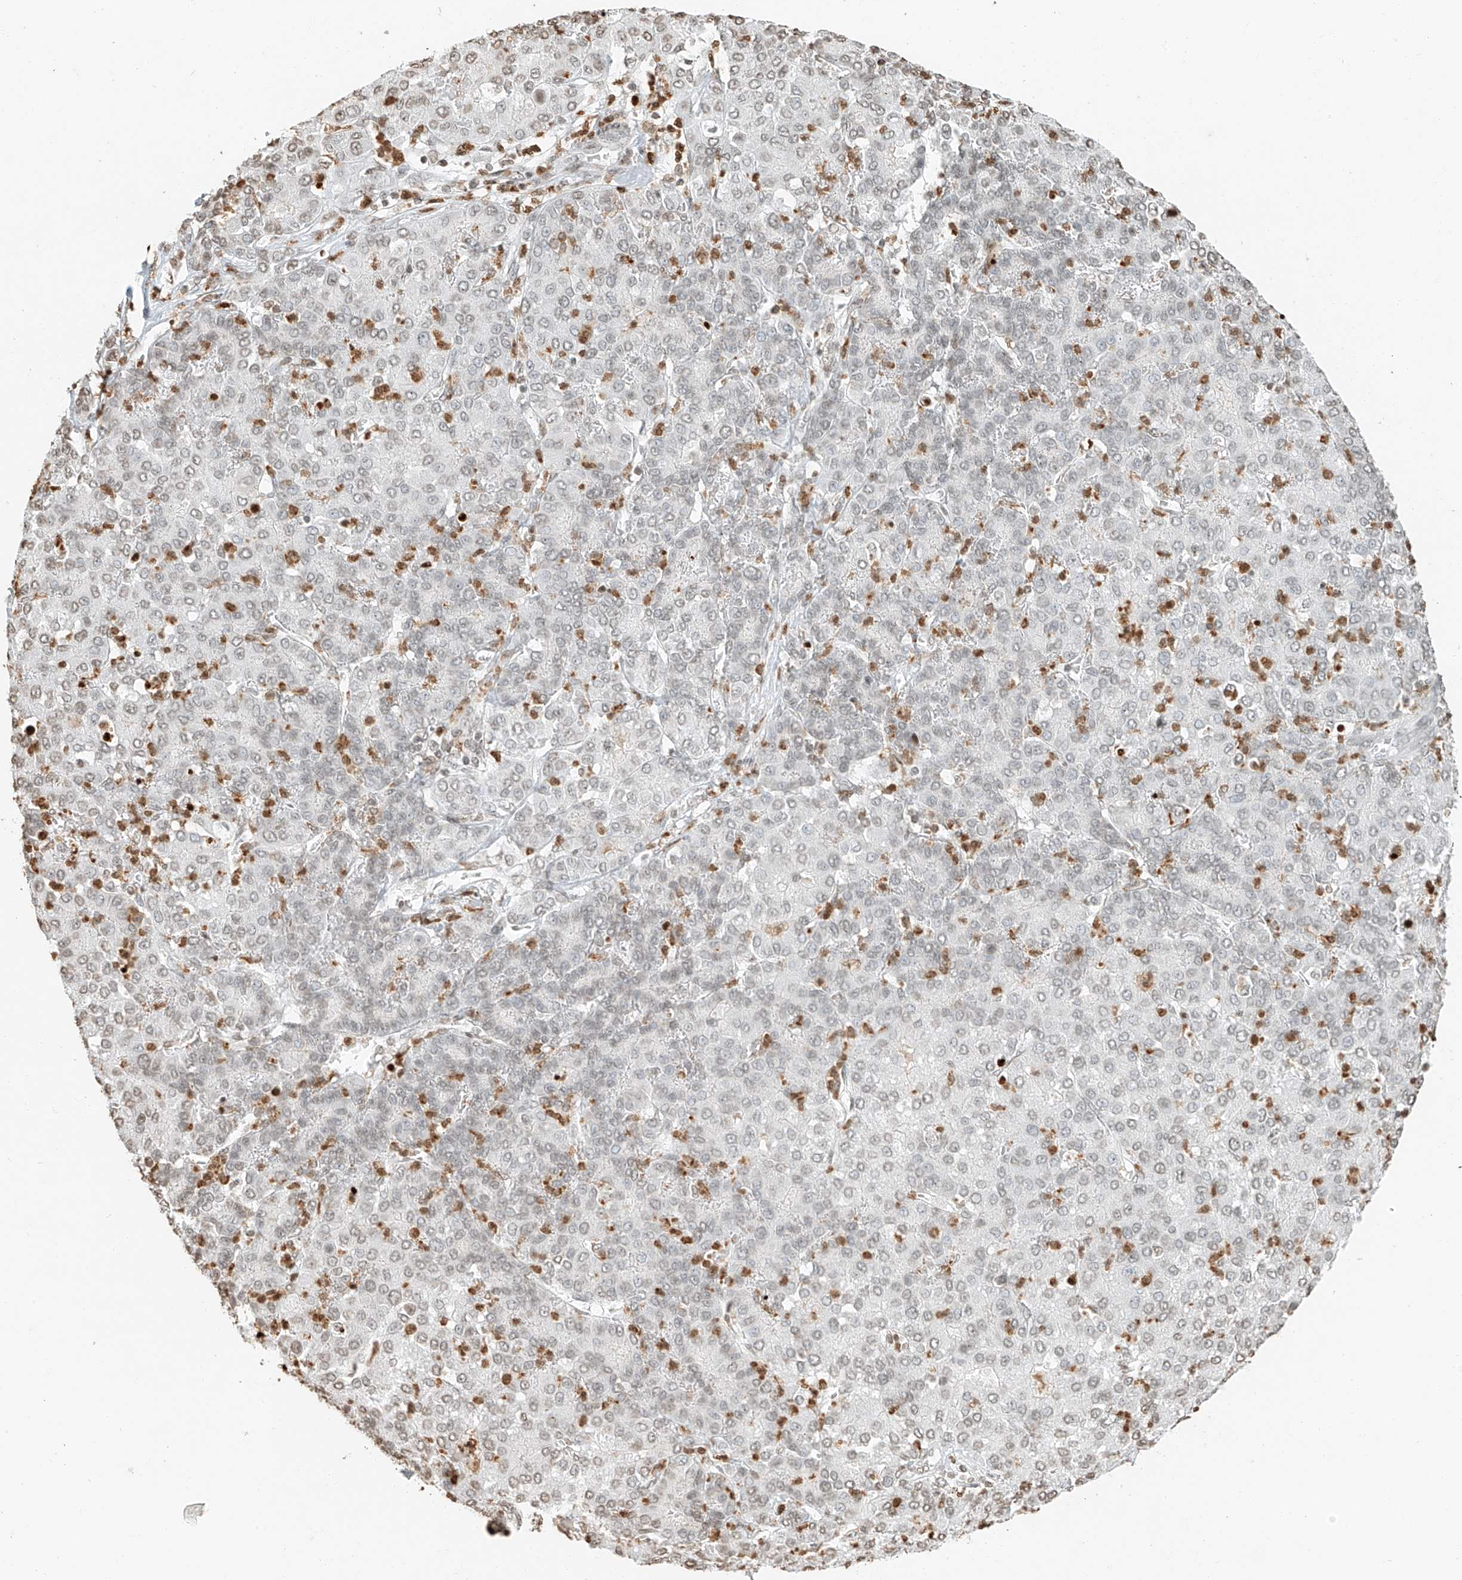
{"staining": {"intensity": "negative", "quantity": "none", "location": "none"}, "tissue": "liver cancer", "cell_type": "Tumor cells", "image_type": "cancer", "snomed": [{"axis": "morphology", "description": "Carcinoma, Hepatocellular, NOS"}, {"axis": "topography", "description": "Liver"}], "caption": "Tumor cells are negative for protein expression in human liver cancer.", "gene": "C17orf58", "patient": {"sex": "male", "age": 65}}